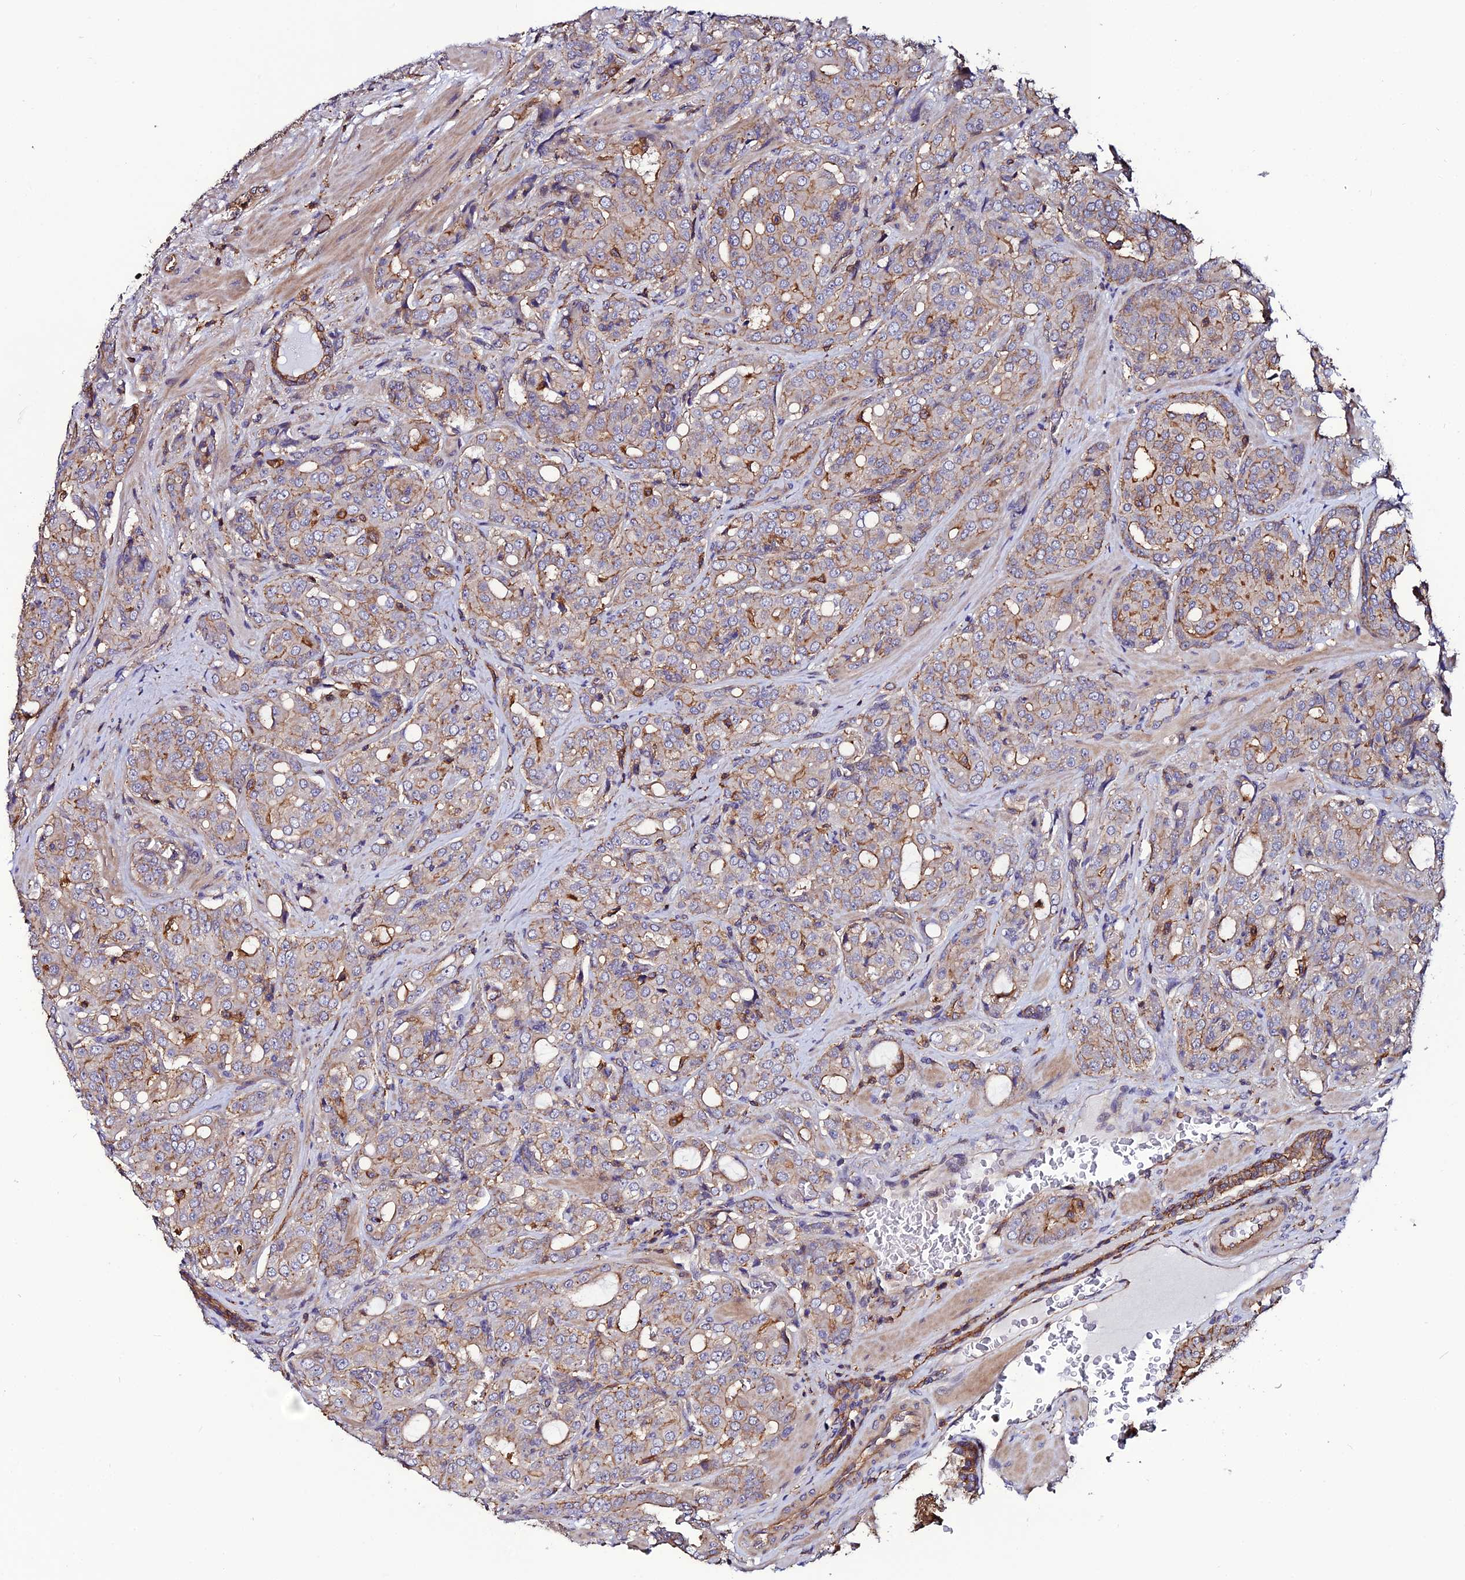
{"staining": {"intensity": "moderate", "quantity": "25%-75%", "location": "cytoplasmic/membranous"}, "tissue": "prostate cancer", "cell_type": "Tumor cells", "image_type": "cancer", "snomed": [{"axis": "morphology", "description": "Adenocarcinoma, High grade"}, {"axis": "topography", "description": "Prostate"}], "caption": "The micrograph shows staining of prostate cancer, revealing moderate cytoplasmic/membranous protein expression (brown color) within tumor cells. The staining is performed using DAB brown chromogen to label protein expression. The nuclei are counter-stained blue using hematoxylin.", "gene": "USP17L15", "patient": {"sex": "male", "age": 68}}